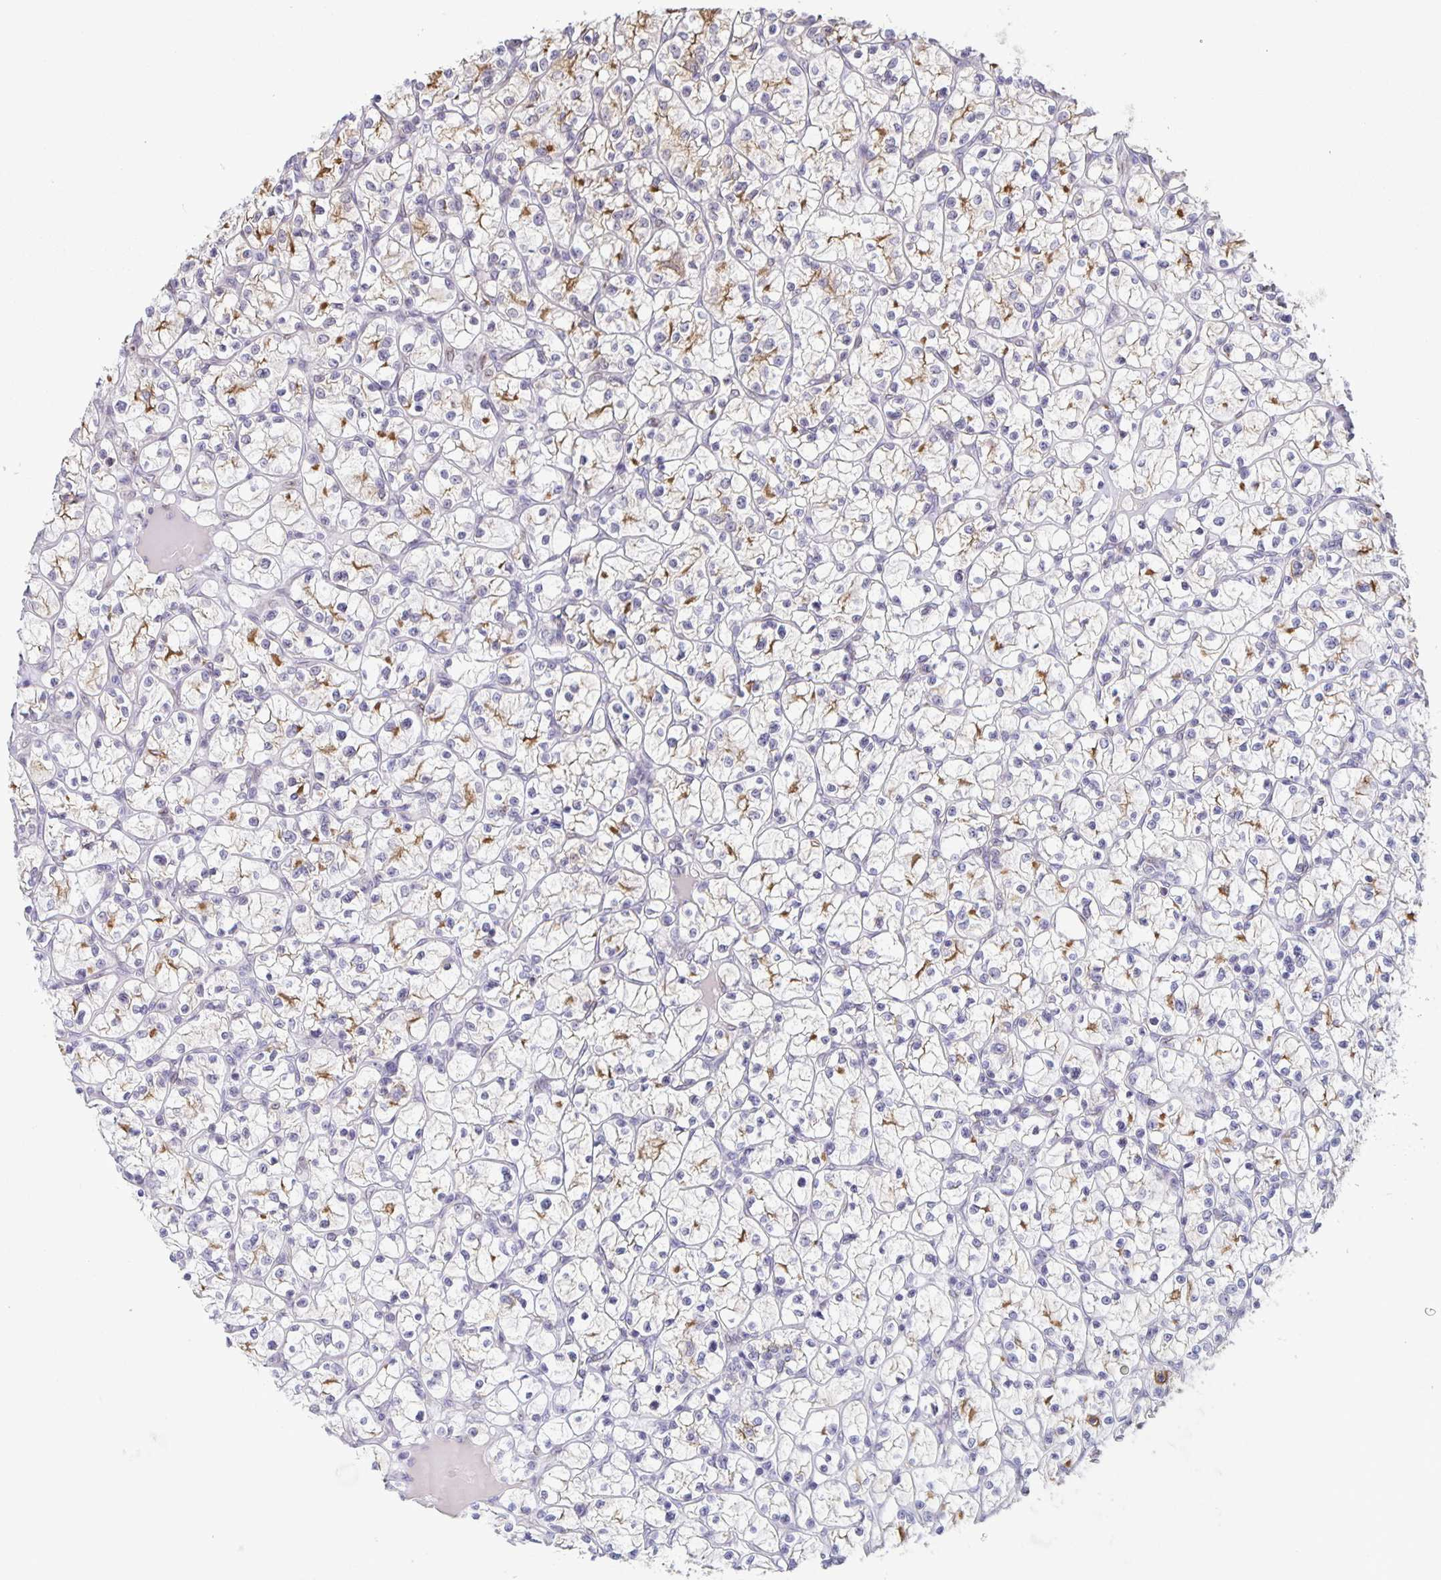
{"staining": {"intensity": "moderate", "quantity": "25%-75%", "location": "cytoplasmic/membranous,nuclear"}, "tissue": "renal cancer", "cell_type": "Tumor cells", "image_type": "cancer", "snomed": [{"axis": "morphology", "description": "Adenocarcinoma, NOS"}, {"axis": "topography", "description": "Kidney"}], "caption": "The histopathology image reveals a brown stain indicating the presence of a protein in the cytoplasmic/membranous and nuclear of tumor cells in renal adenocarcinoma.", "gene": "SYNE2", "patient": {"sex": "female", "age": 64}}